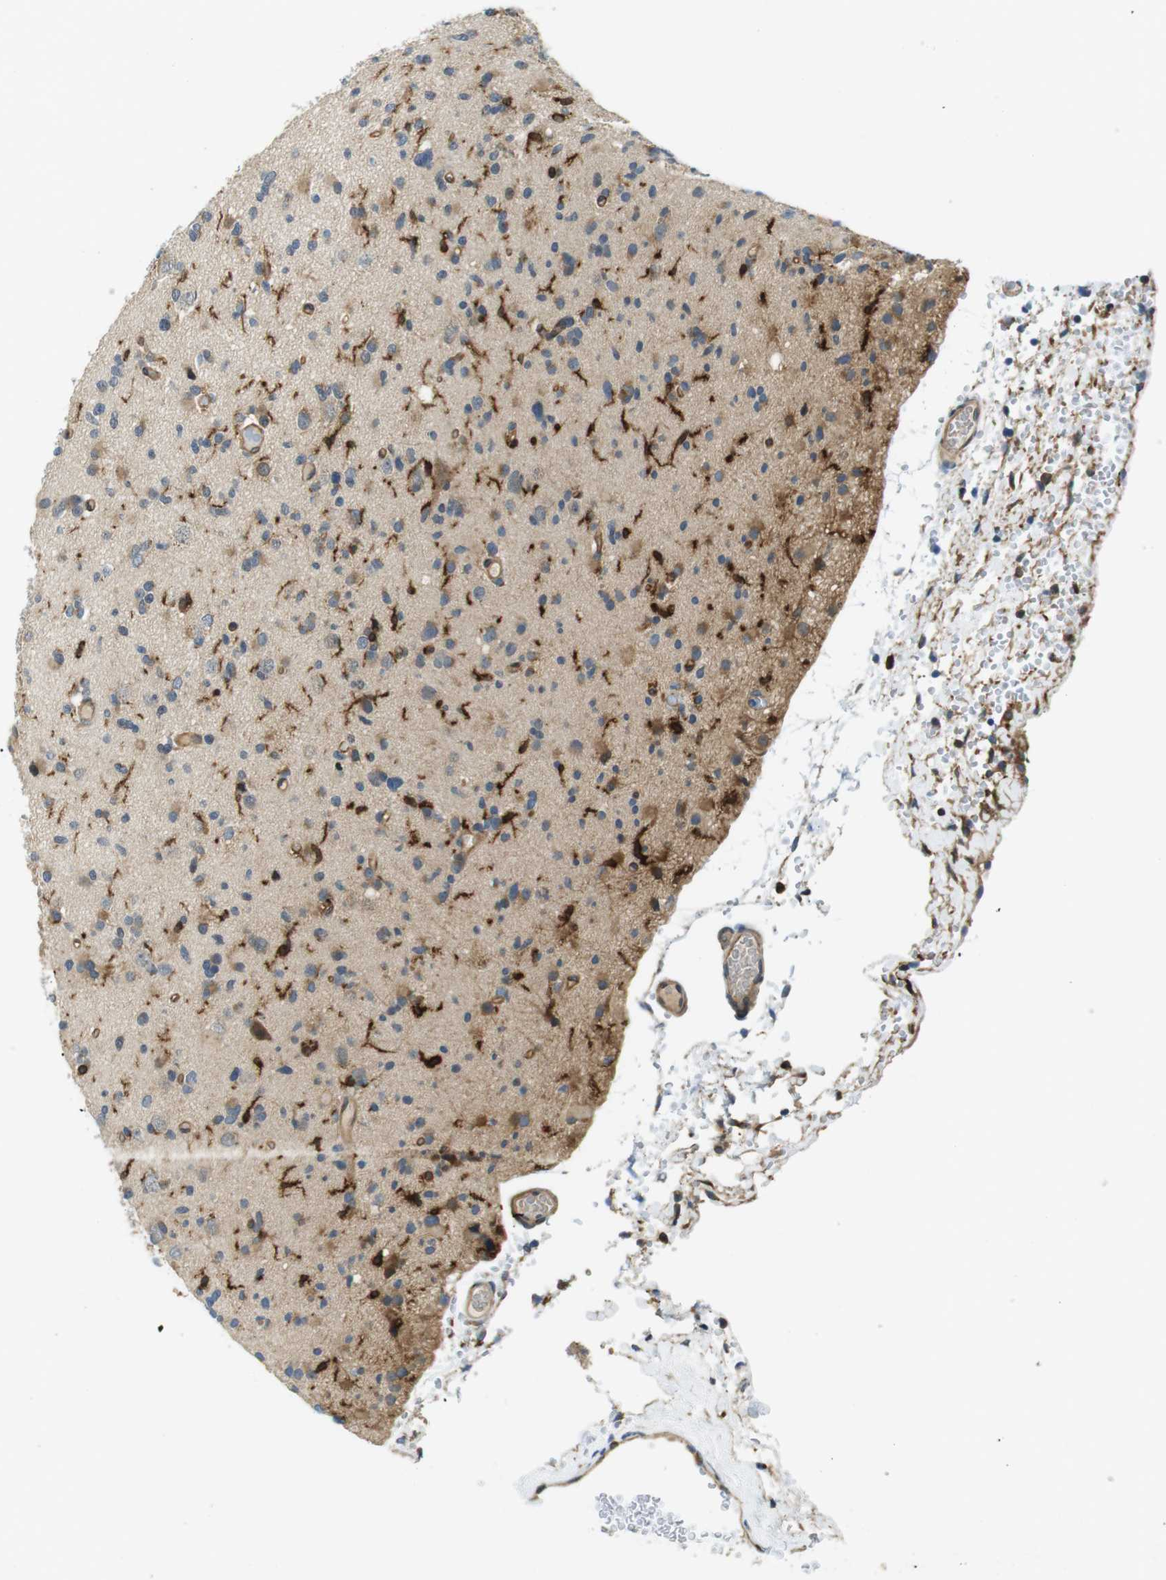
{"staining": {"intensity": "weak", "quantity": "25%-75%", "location": "cytoplasmic/membranous"}, "tissue": "glioma", "cell_type": "Tumor cells", "image_type": "cancer", "snomed": [{"axis": "morphology", "description": "Glioma, malignant, Low grade"}, {"axis": "topography", "description": "Brain"}], "caption": "There is low levels of weak cytoplasmic/membranous positivity in tumor cells of low-grade glioma (malignant), as demonstrated by immunohistochemical staining (brown color).", "gene": "PALD1", "patient": {"sex": "female", "age": 22}}